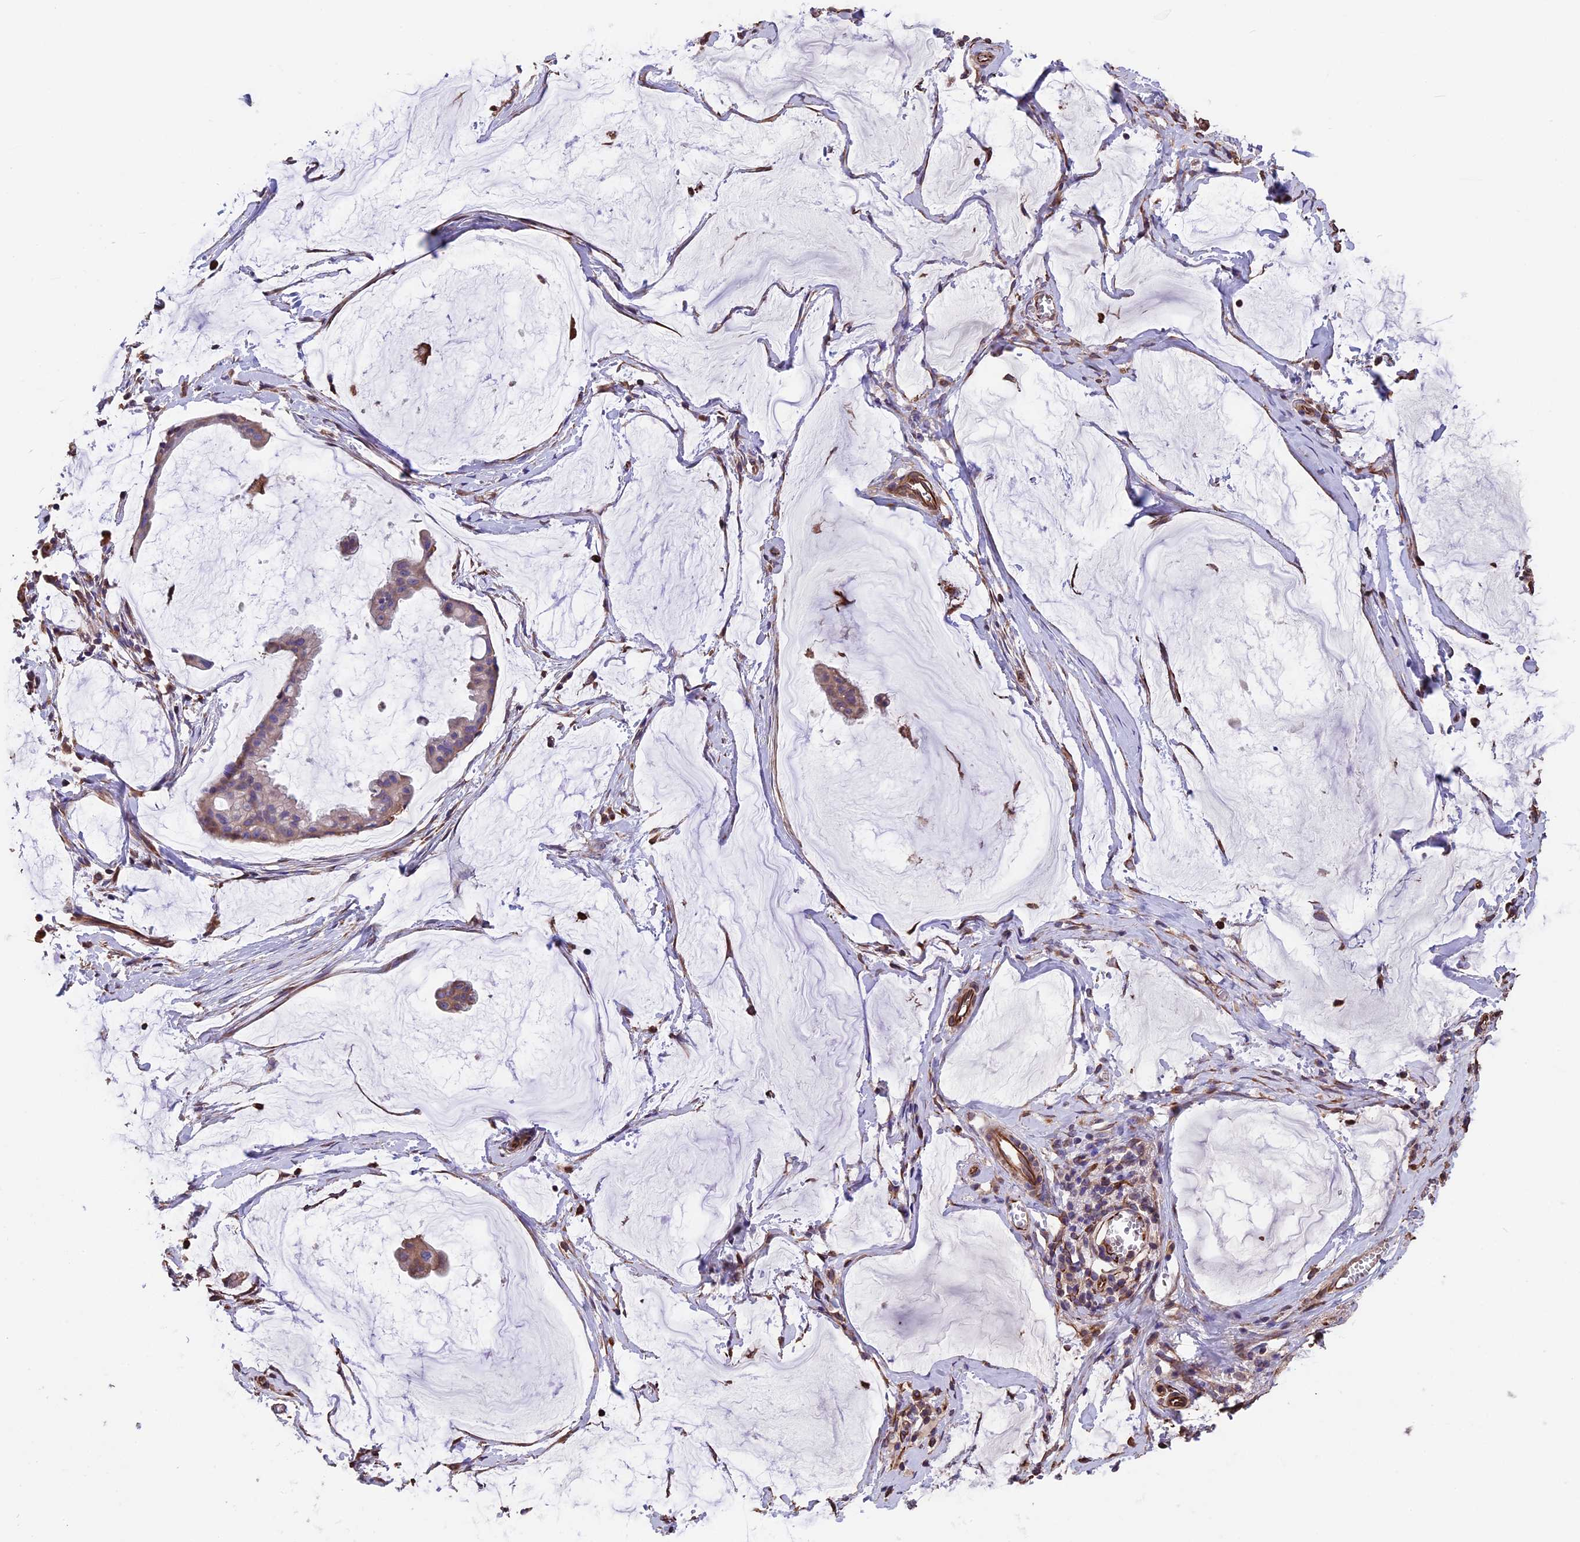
{"staining": {"intensity": "weak", "quantity": ">75%", "location": "cytoplasmic/membranous"}, "tissue": "ovarian cancer", "cell_type": "Tumor cells", "image_type": "cancer", "snomed": [{"axis": "morphology", "description": "Cystadenocarcinoma, mucinous, NOS"}, {"axis": "topography", "description": "Ovary"}], "caption": "Human ovarian cancer (mucinous cystadenocarcinoma) stained with a brown dye reveals weak cytoplasmic/membranous positive staining in approximately >75% of tumor cells.", "gene": "SEH1L", "patient": {"sex": "female", "age": 73}}